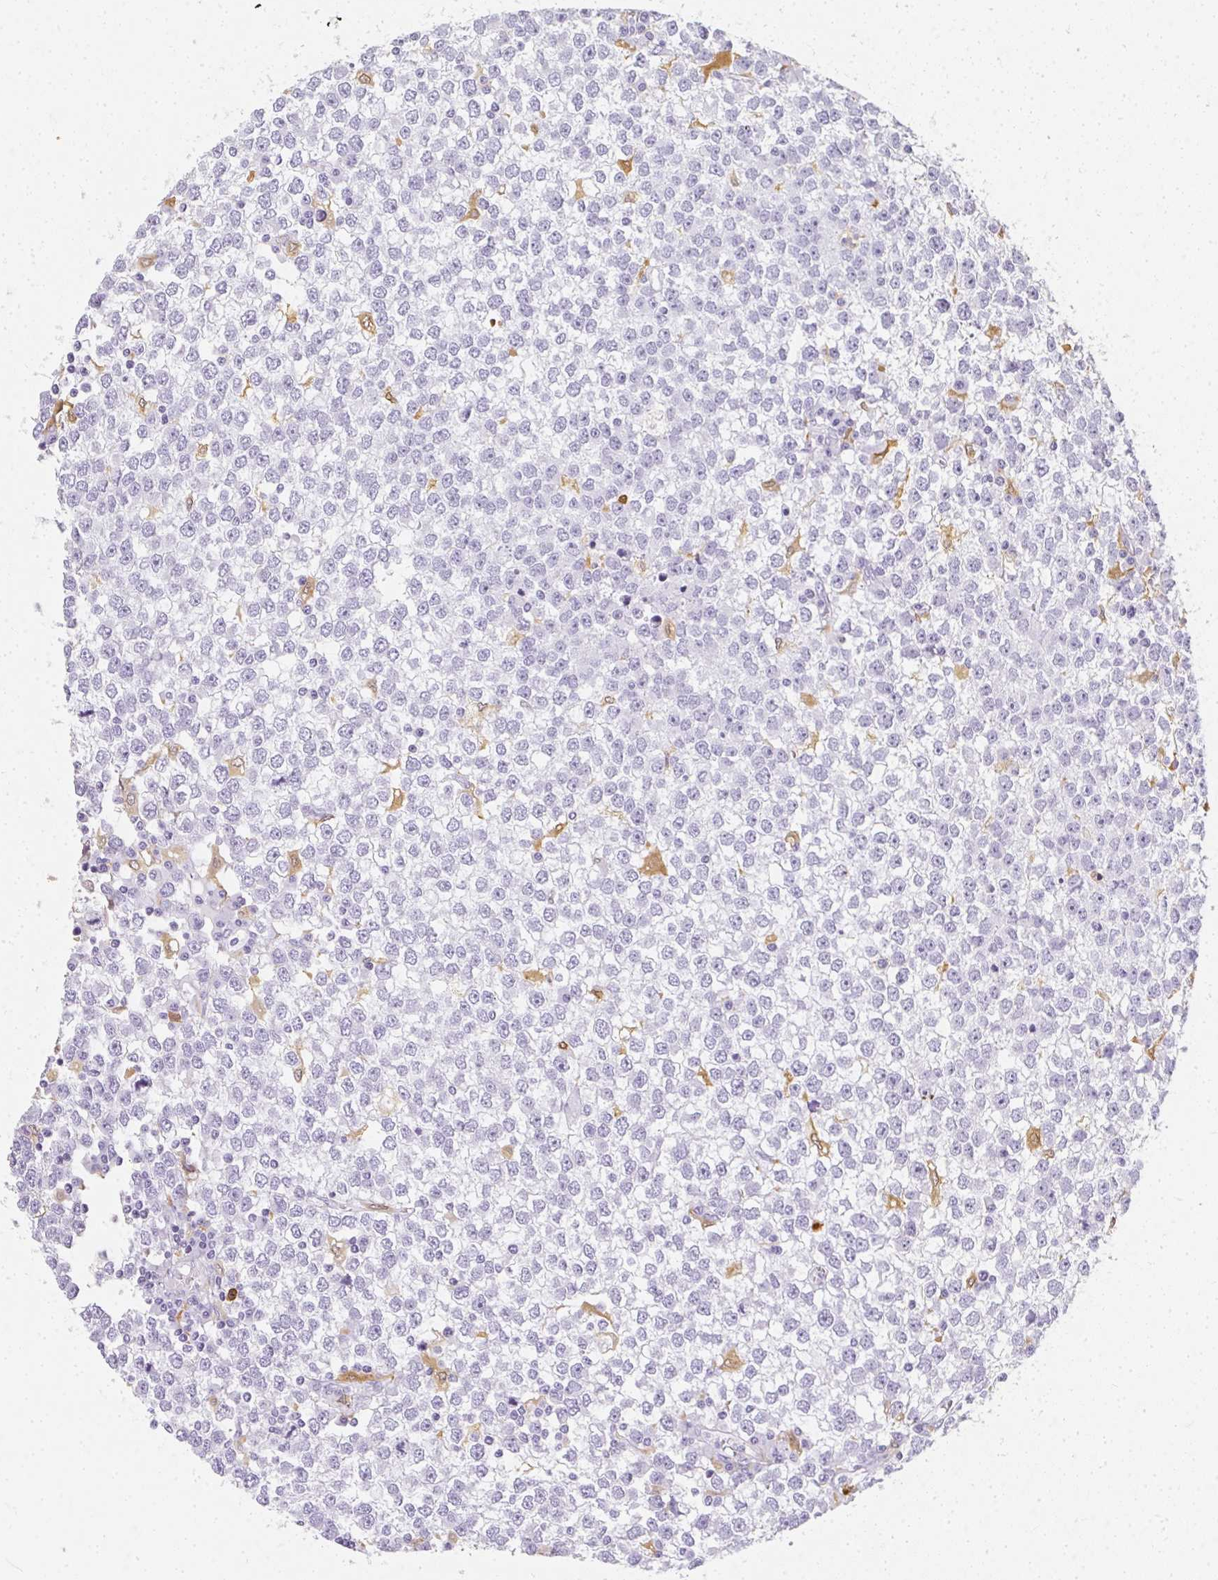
{"staining": {"intensity": "negative", "quantity": "none", "location": "none"}, "tissue": "testis cancer", "cell_type": "Tumor cells", "image_type": "cancer", "snomed": [{"axis": "morphology", "description": "Seminoma, NOS"}, {"axis": "topography", "description": "Testis"}], "caption": "Tumor cells show no significant positivity in testis seminoma.", "gene": "HK3", "patient": {"sex": "male", "age": 65}}